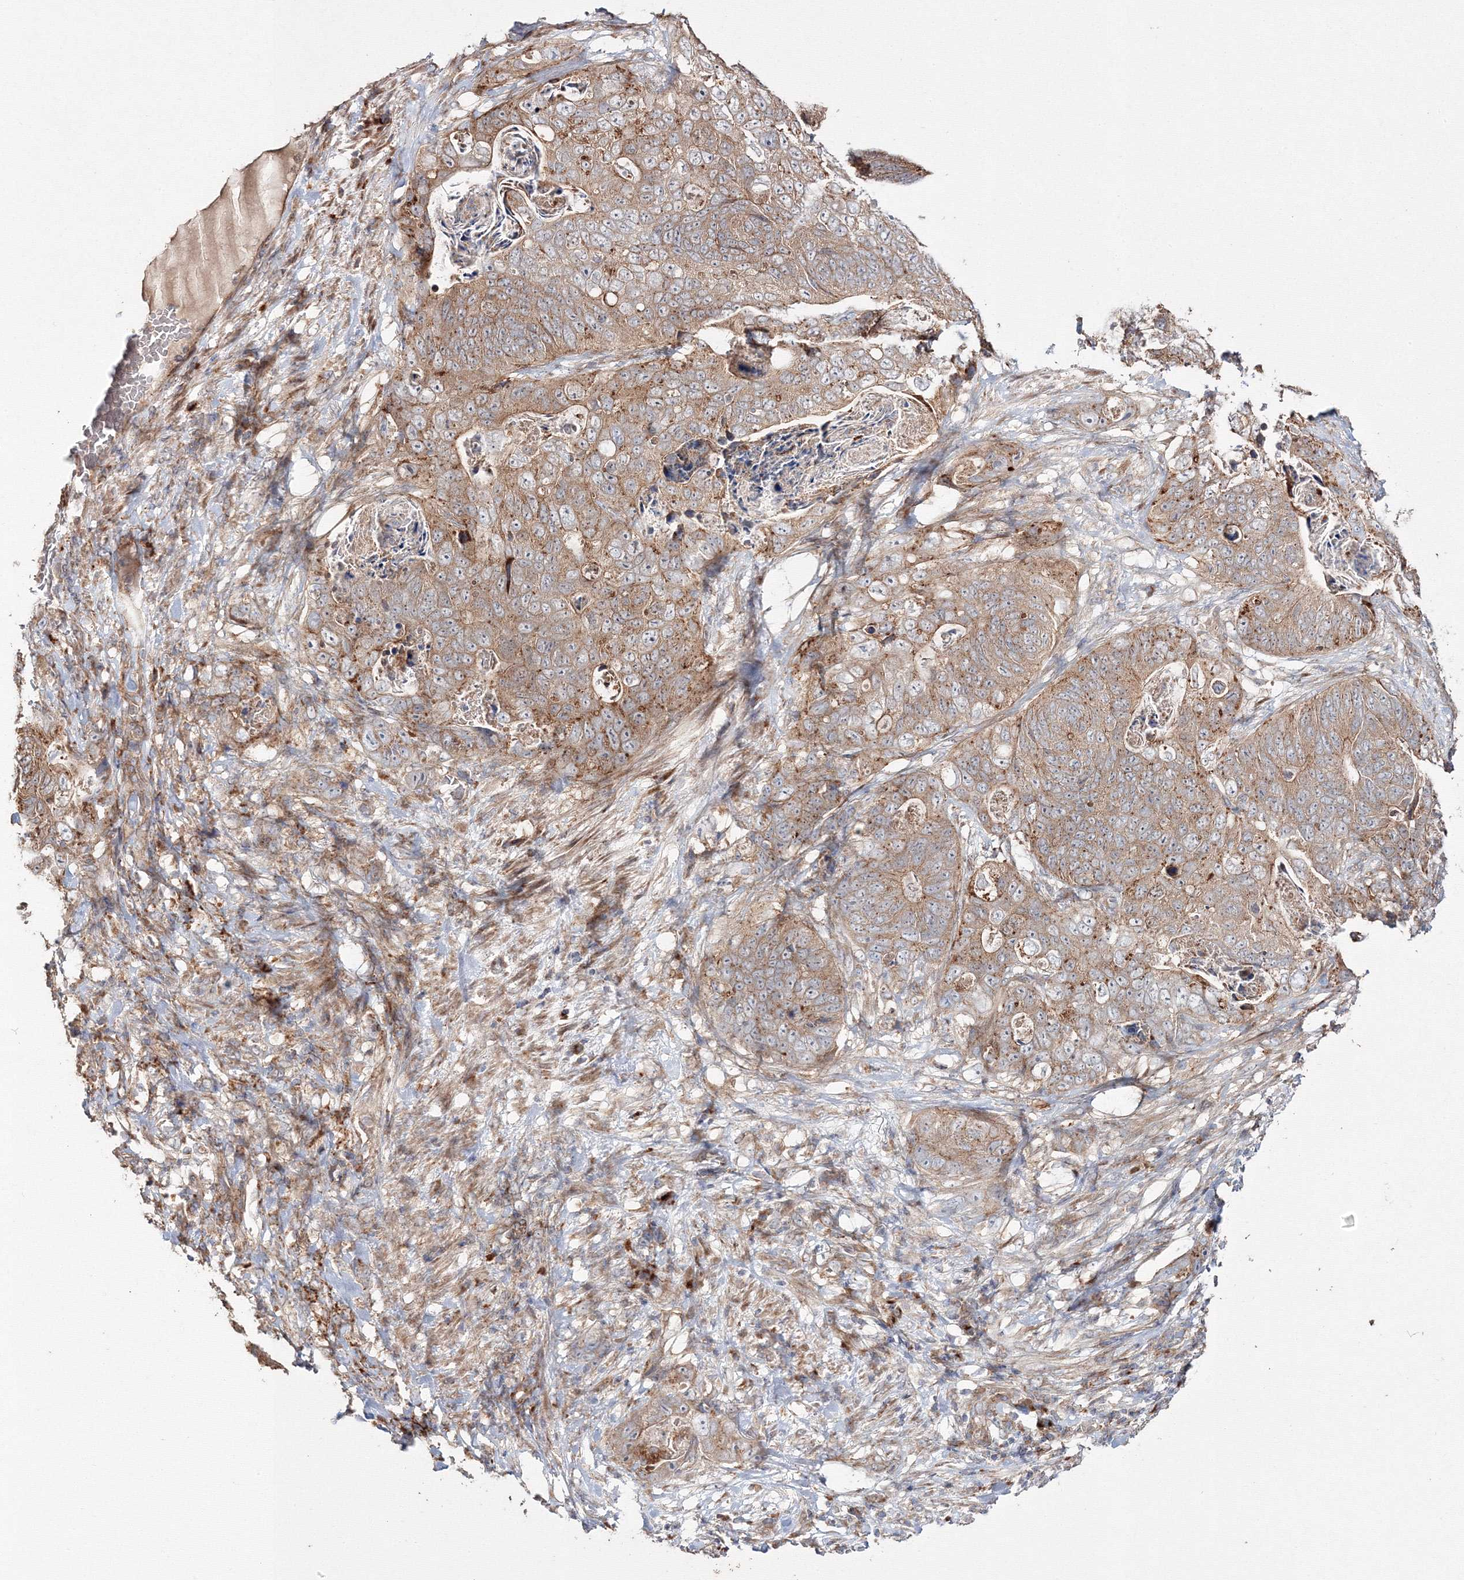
{"staining": {"intensity": "moderate", "quantity": ">75%", "location": "cytoplasmic/membranous"}, "tissue": "stomach cancer", "cell_type": "Tumor cells", "image_type": "cancer", "snomed": [{"axis": "morphology", "description": "Normal tissue, NOS"}, {"axis": "morphology", "description": "Adenocarcinoma, NOS"}, {"axis": "topography", "description": "Stomach"}], "caption": "Approximately >75% of tumor cells in stomach cancer demonstrate moderate cytoplasmic/membranous protein positivity as visualized by brown immunohistochemical staining.", "gene": "DDO", "patient": {"sex": "female", "age": 89}}